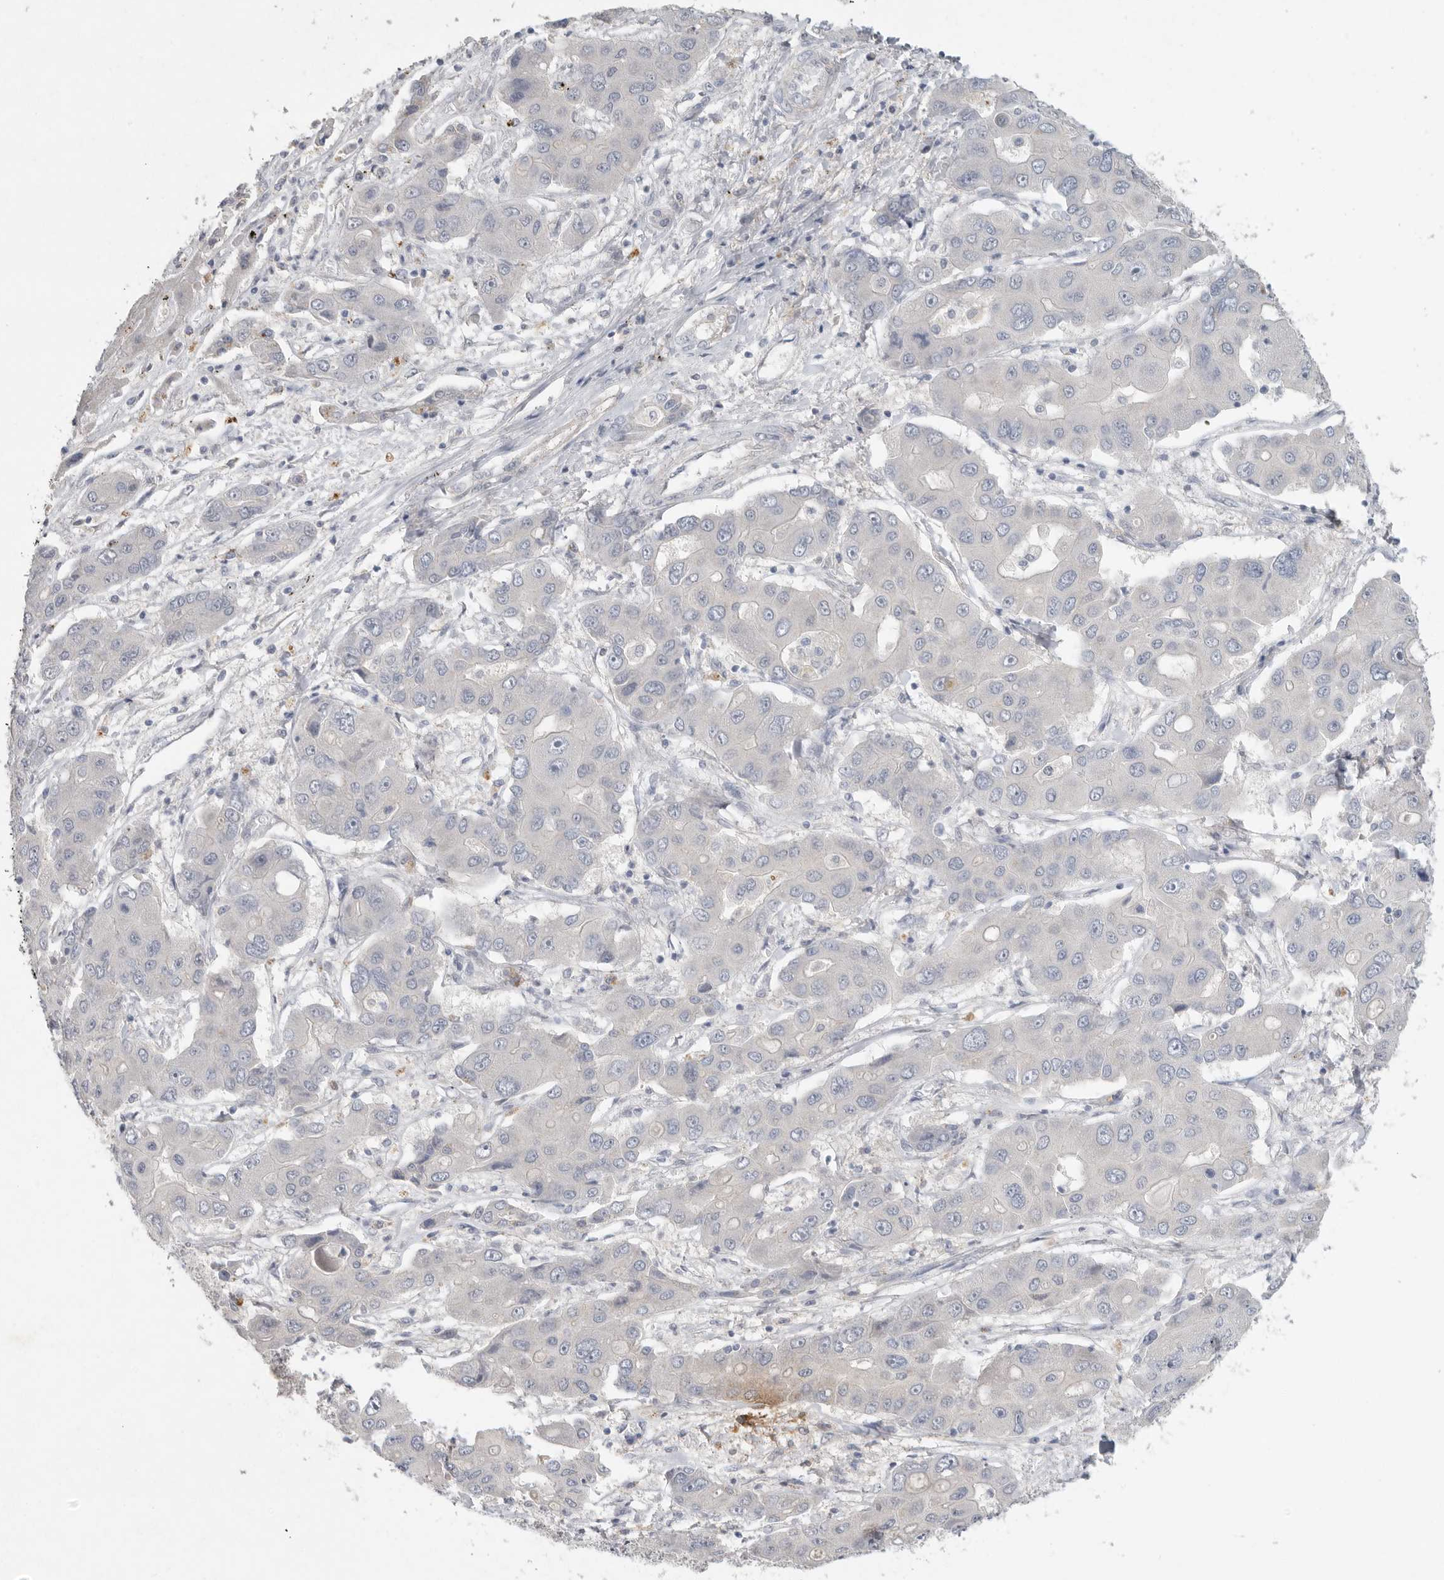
{"staining": {"intensity": "negative", "quantity": "none", "location": "none"}, "tissue": "liver cancer", "cell_type": "Tumor cells", "image_type": "cancer", "snomed": [{"axis": "morphology", "description": "Cholangiocarcinoma"}, {"axis": "topography", "description": "Liver"}], "caption": "Liver cholangiocarcinoma was stained to show a protein in brown. There is no significant positivity in tumor cells. The staining is performed using DAB brown chromogen with nuclei counter-stained in using hematoxylin.", "gene": "REG4", "patient": {"sex": "male", "age": 67}}